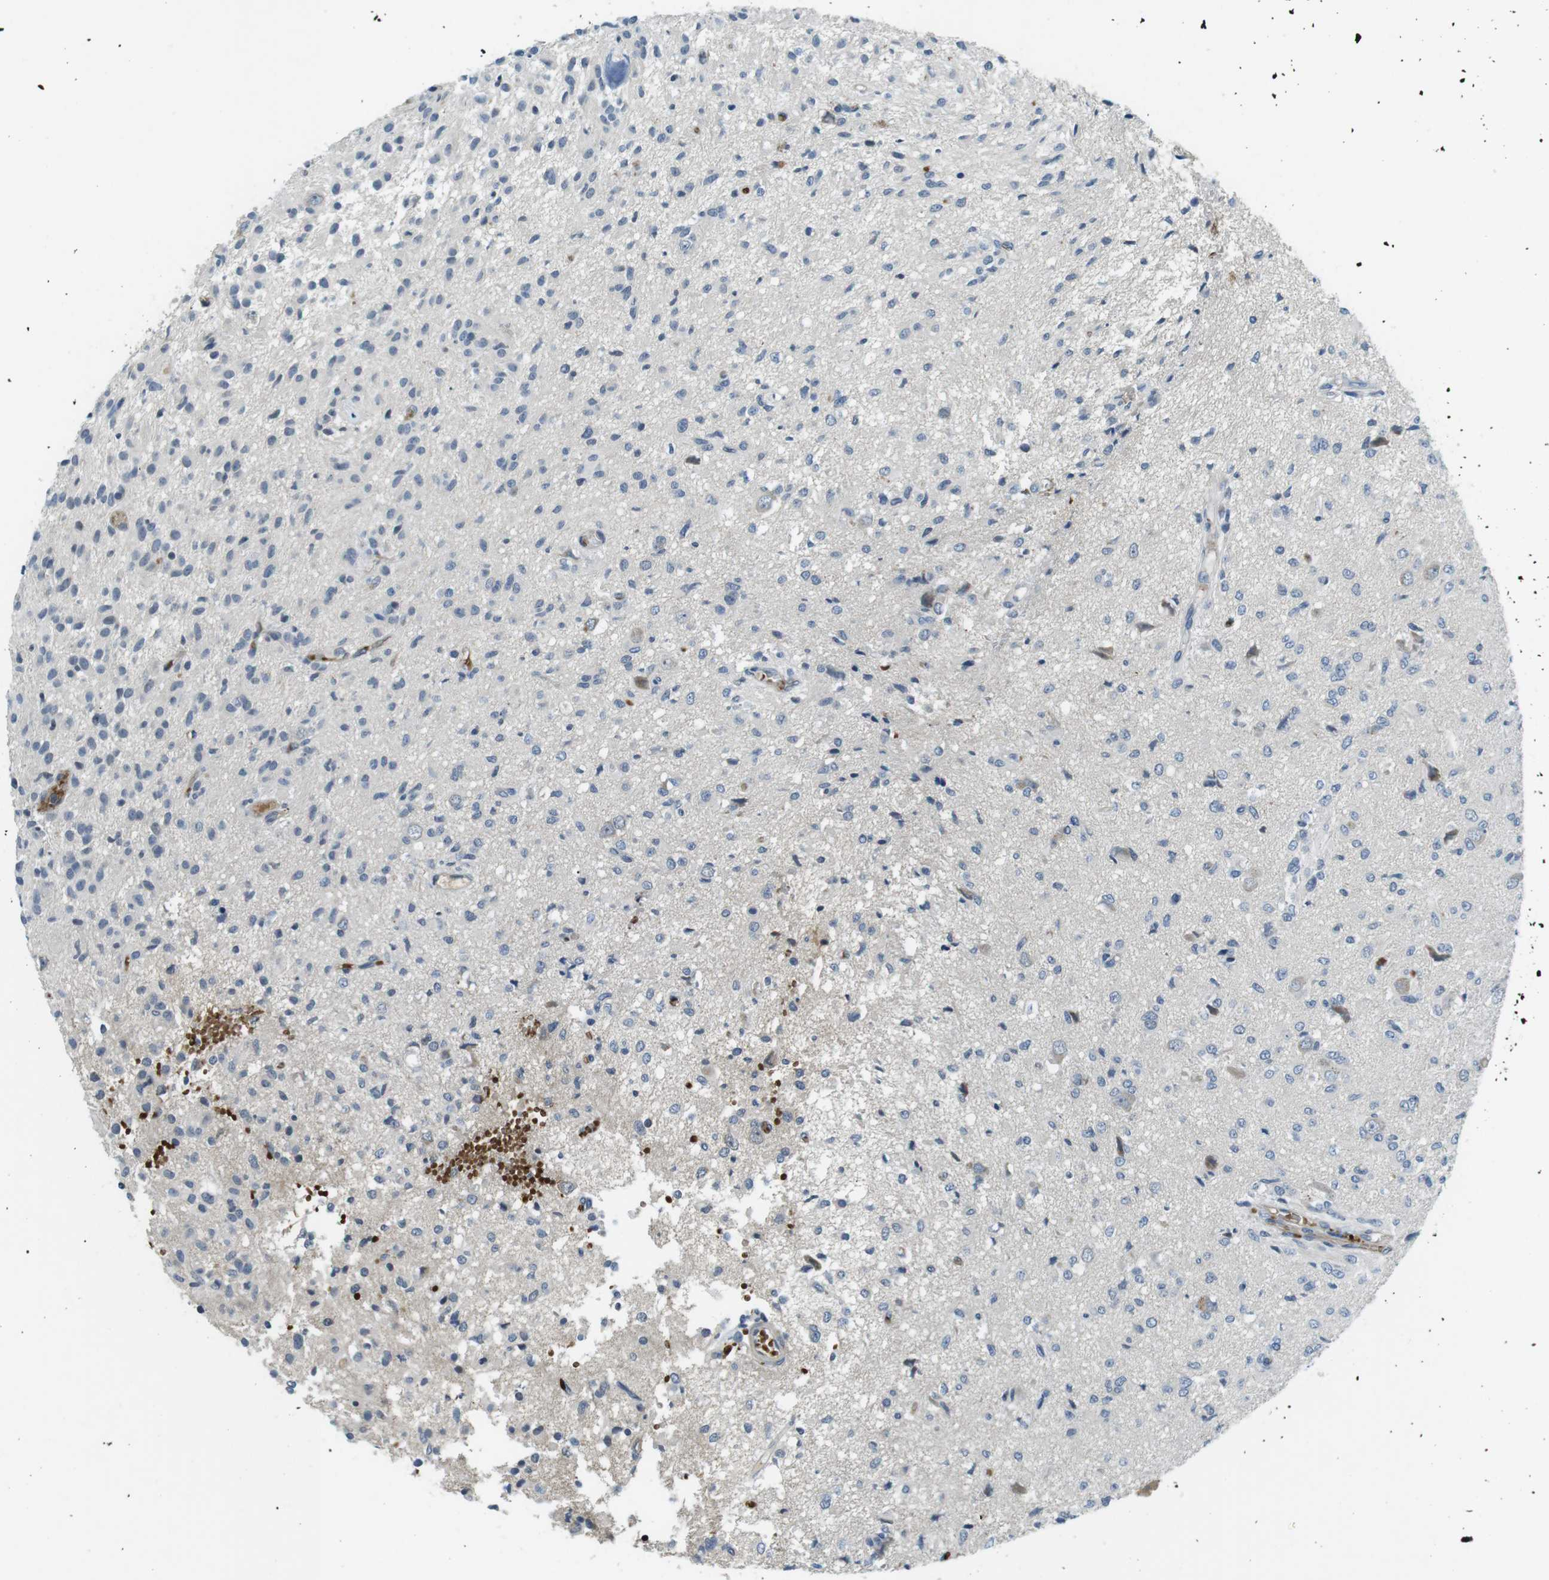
{"staining": {"intensity": "negative", "quantity": "none", "location": "none"}, "tissue": "glioma", "cell_type": "Tumor cells", "image_type": "cancer", "snomed": [{"axis": "morphology", "description": "Glioma, malignant, High grade"}, {"axis": "topography", "description": "Brain"}], "caption": "Malignant glioma (high-grade) stained for a protein using immunohistochemistry exhibits no staining tumor cells.", "gene": "WSCD1", "patient": {"sex": "female", "age": 59}}